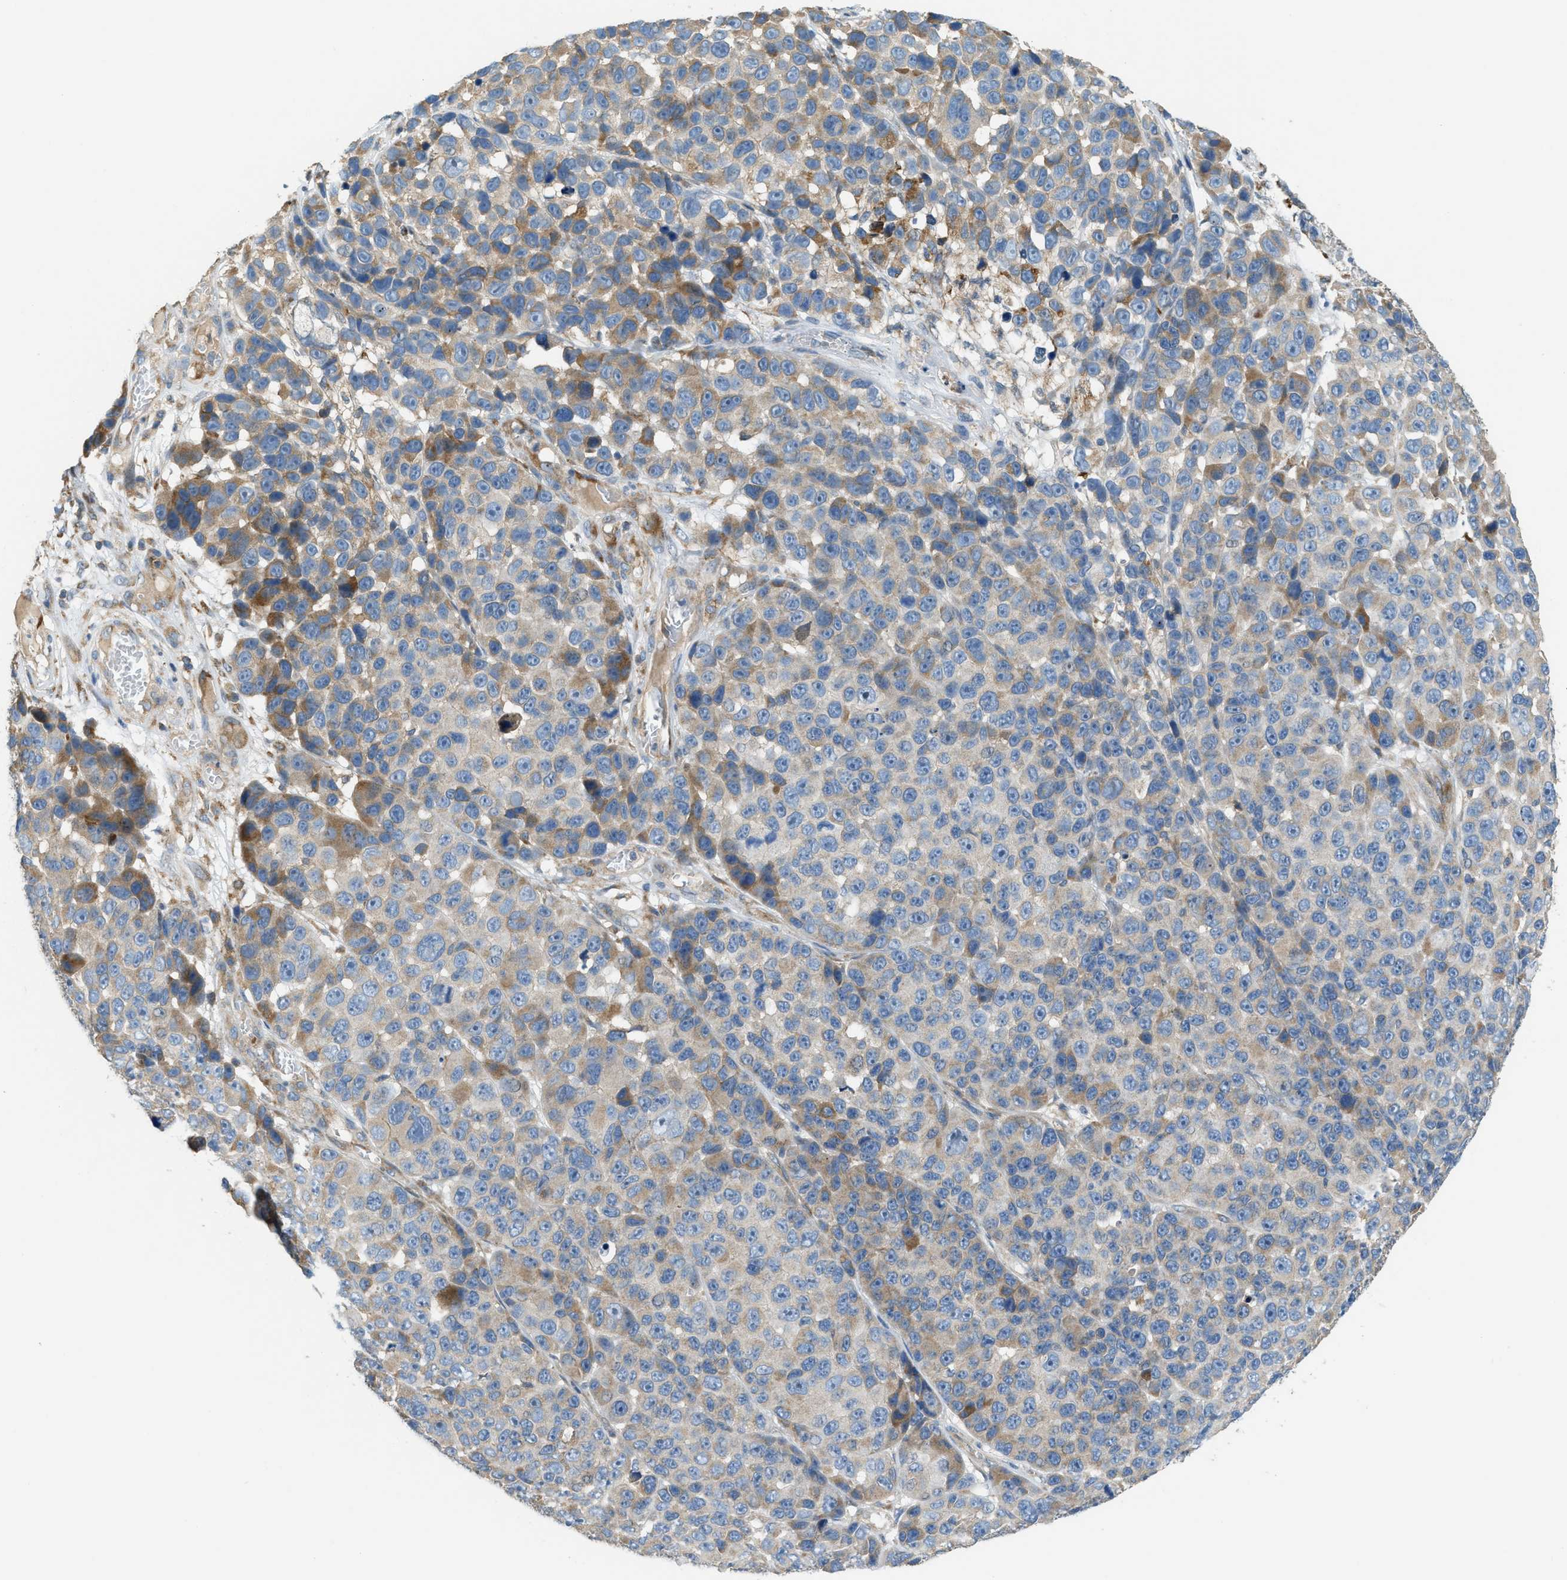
{"staining": {"intensity": "negative", "quantity": "none", "location": "none"}, "tissue": "melanoma", "cell_type": "Tumor cells", "image_type": "cancer", "snomed": [{"axis": "morphology", "description": "Malignant melanoma, NOS"}, {"axis": "topography", "description": "Skin"}], "caption": "An image of melanoma stained for a protein exhibits no brown staining in tumor cells. (Brightfield microscopy of DAB (3,3'-diaminobenzidine) immunohistochemistry at high magnification).", "gene": "TMEM68", "patient": {"sex": "male", "age": 53}}